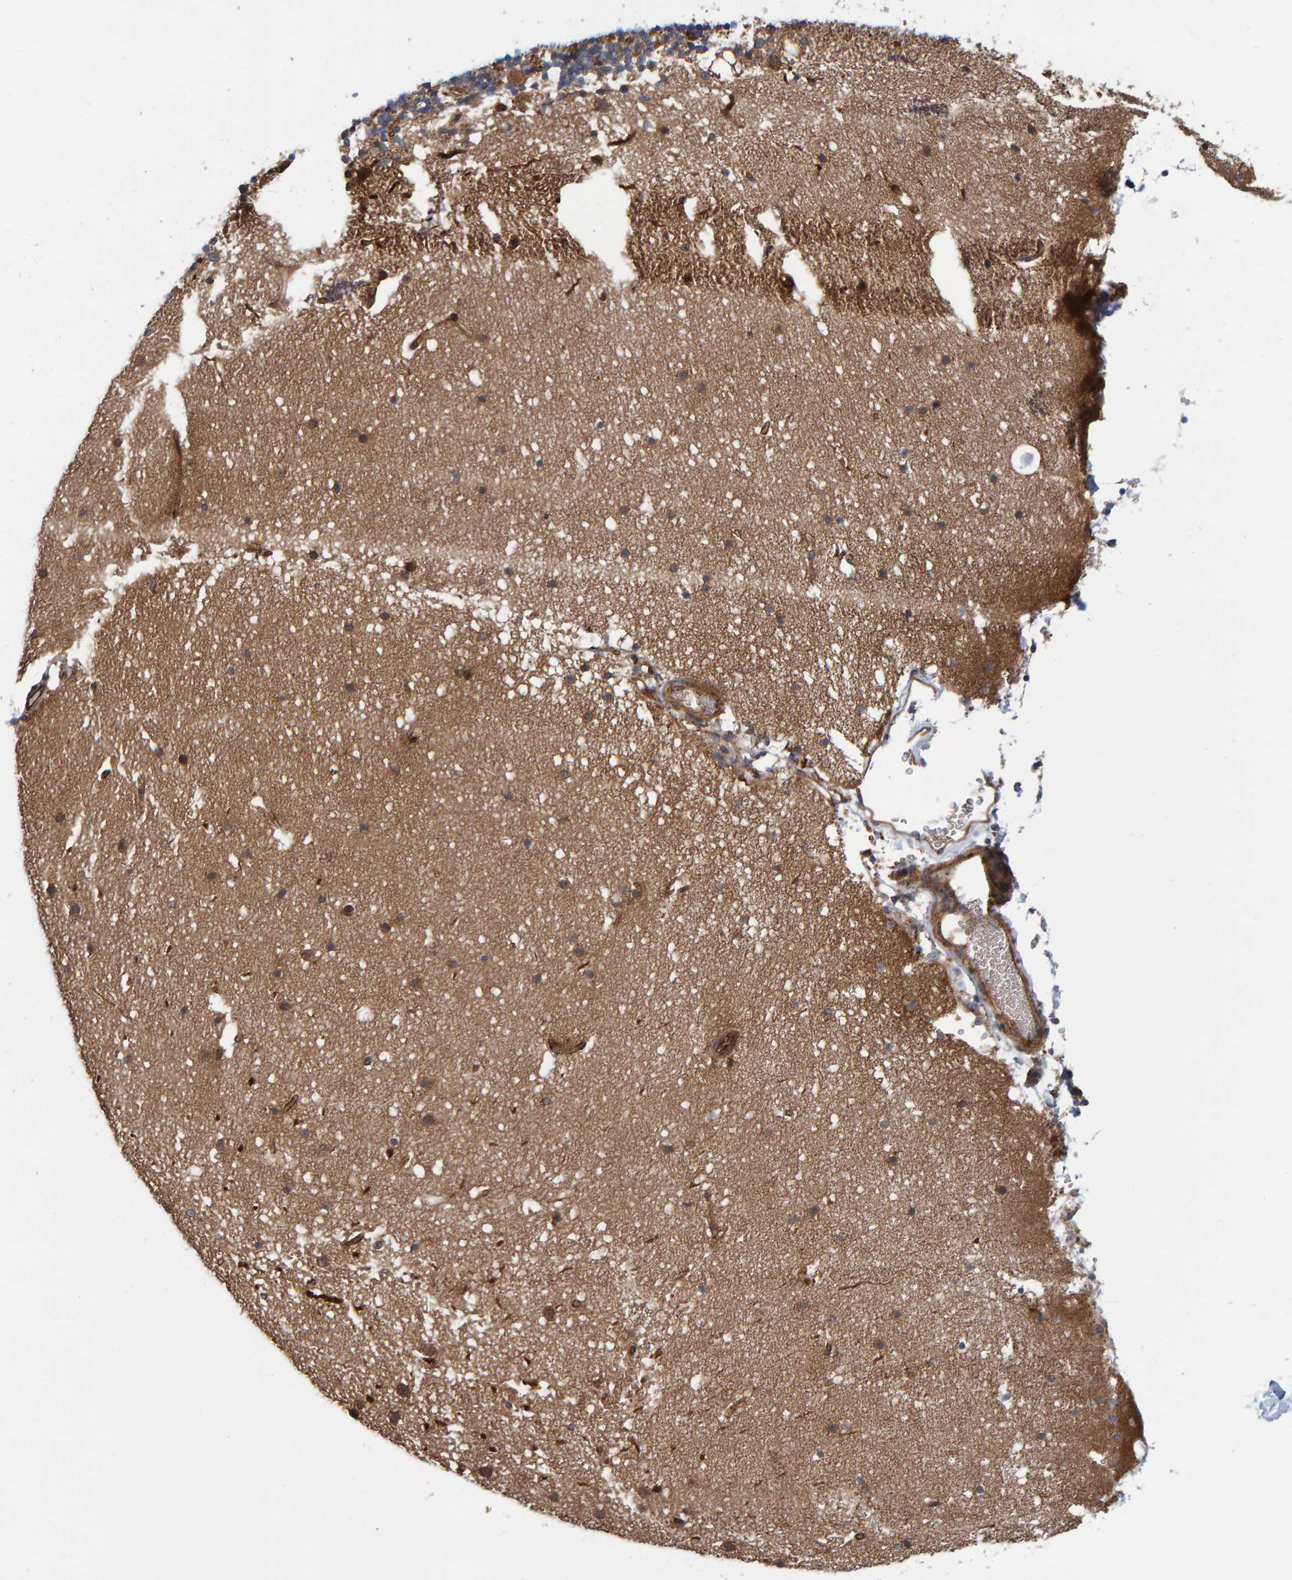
{"staining": {"intensity": "moderate", "quantity": ">75%", "location": "cytoplasmic/membranous"}, "tissue": "cerebellum", "cell_type": "Cells in granular layer", "image_type": "normal", "snomed": [{"axis": "morphology", "description": "Normal tissue, NOS"}, {"axis": "topography", "description": "Cerebellum"}], "caption": "Brown immunohistochemical staining in normal cerebellum demonstrates moderate cytoplasmic/membranous expression in about >75% of cells in granular layer. (DAB (3,3'-diaminobenzidine) = brown stain, brightfield microscopy at high magnification).", "gene": "KIAA0753", "patient": {"sex": "male", "age": 57}}